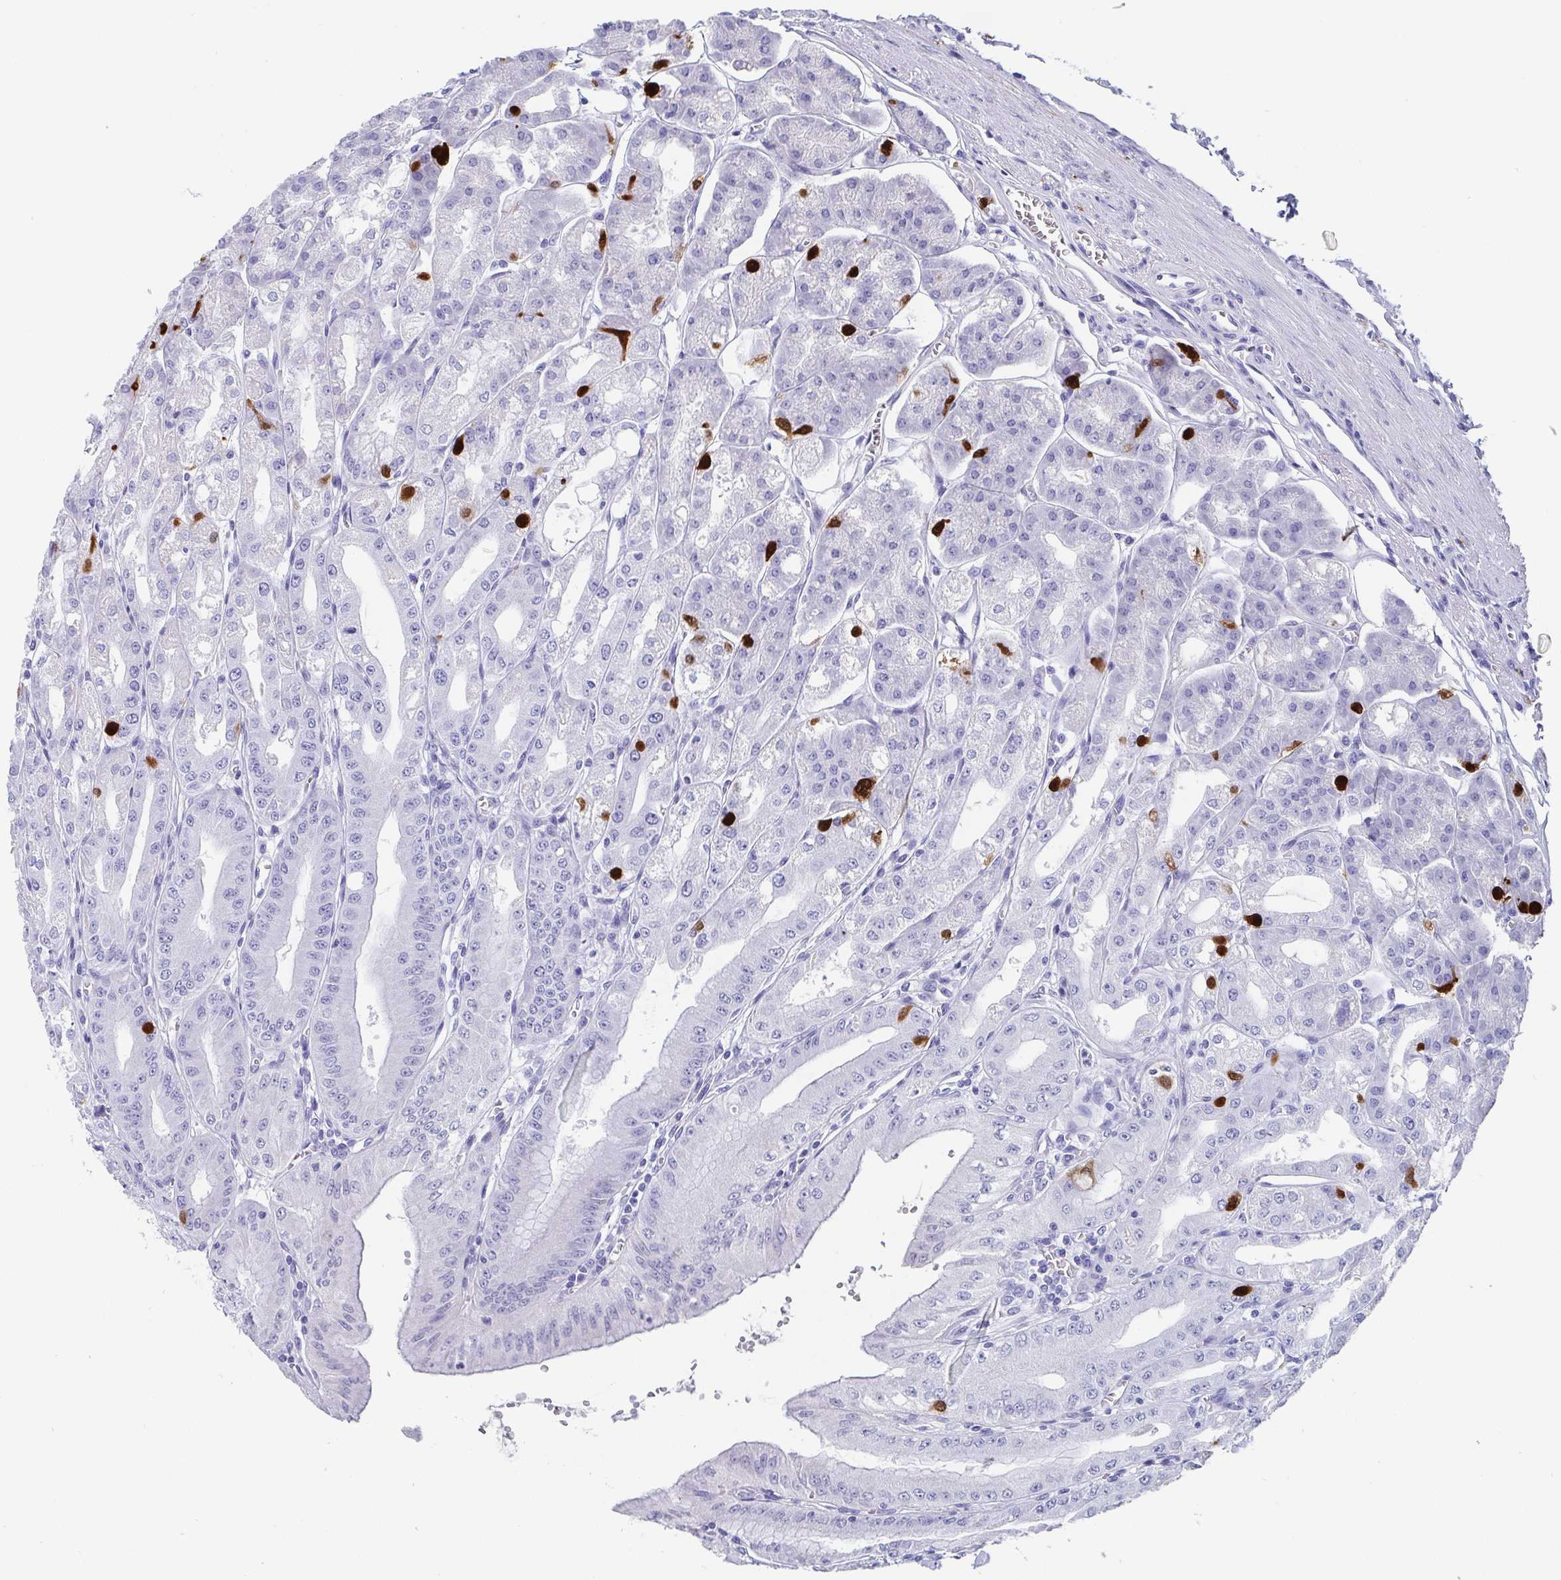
{"staining": {"intensity": "strong", "quantity": "<25%", "location": "cytoplasmic/membranous,nuclear"}, "tissue": "stomach", "cell_type": "Glandular cells", "image_type": "normal", "snomed": [{"axis": "morphology", "description": "Normal tissue, NOS"}, {"axis": "topography", "description": "Stomach, lower"}], "caption": "DAB immunohistochemical staining of normal human stomach shows strong cytoplasmic/membranous,nuclear protein positivity in about <25% of glandular cells.", "gene": "SCGN", "patient": {"sex": "male", "age": 71}}